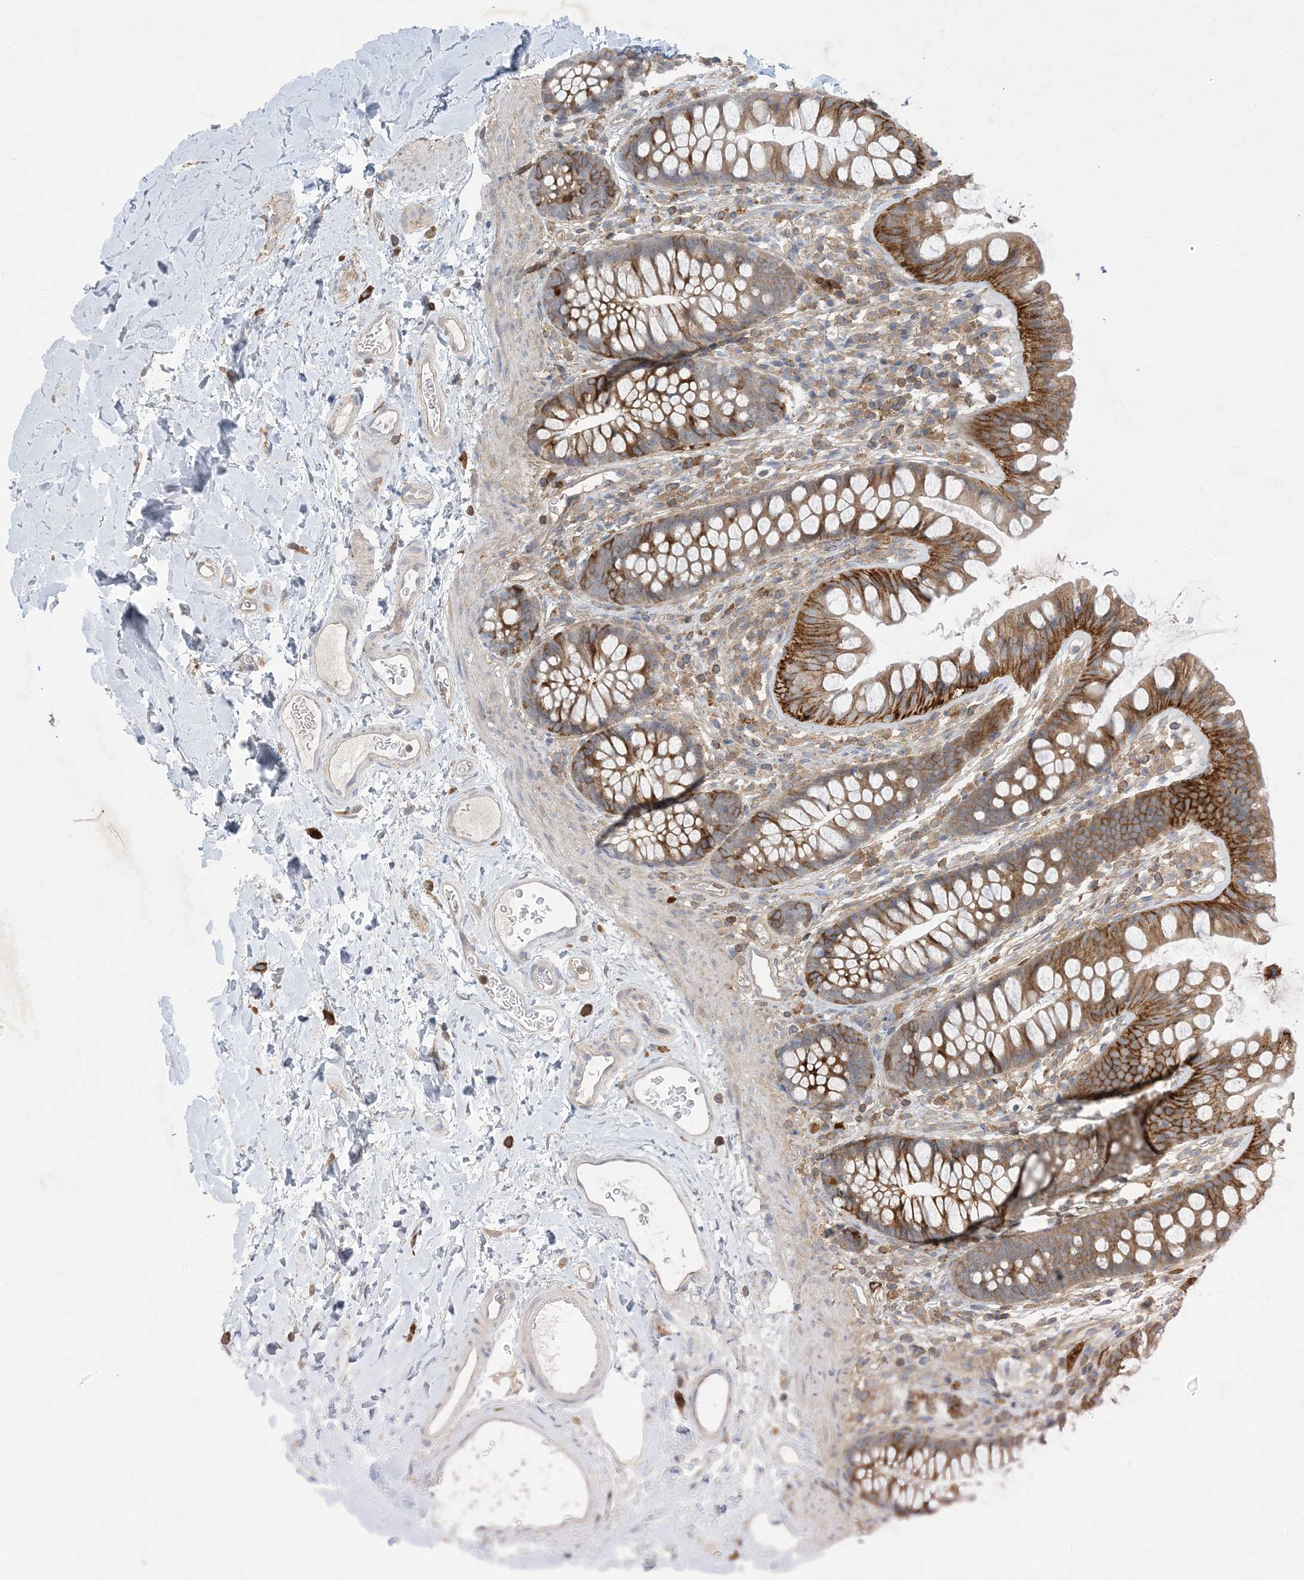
{"staining": {"intensity": "weak", "quantity": ">75%", "location": "cytoplasmic/membranous"}, "tissue": "colon", "cell_type": "Endothelial cells", "image_type": "normal", "snomed": [{"axis": "morphology", "description": "Normal tissue, NOS"}, {"axis": "topography", "description": "Colon"}], "caption": "The immunohistochemical stain labels weak cytoplasmic/membranous staining in endothelial cells of benign colon. The protein is shown in brown color, while the nuclei are stained blue.", "gene": "AOC1", "patient": {"sex": "female", "age": 62}}